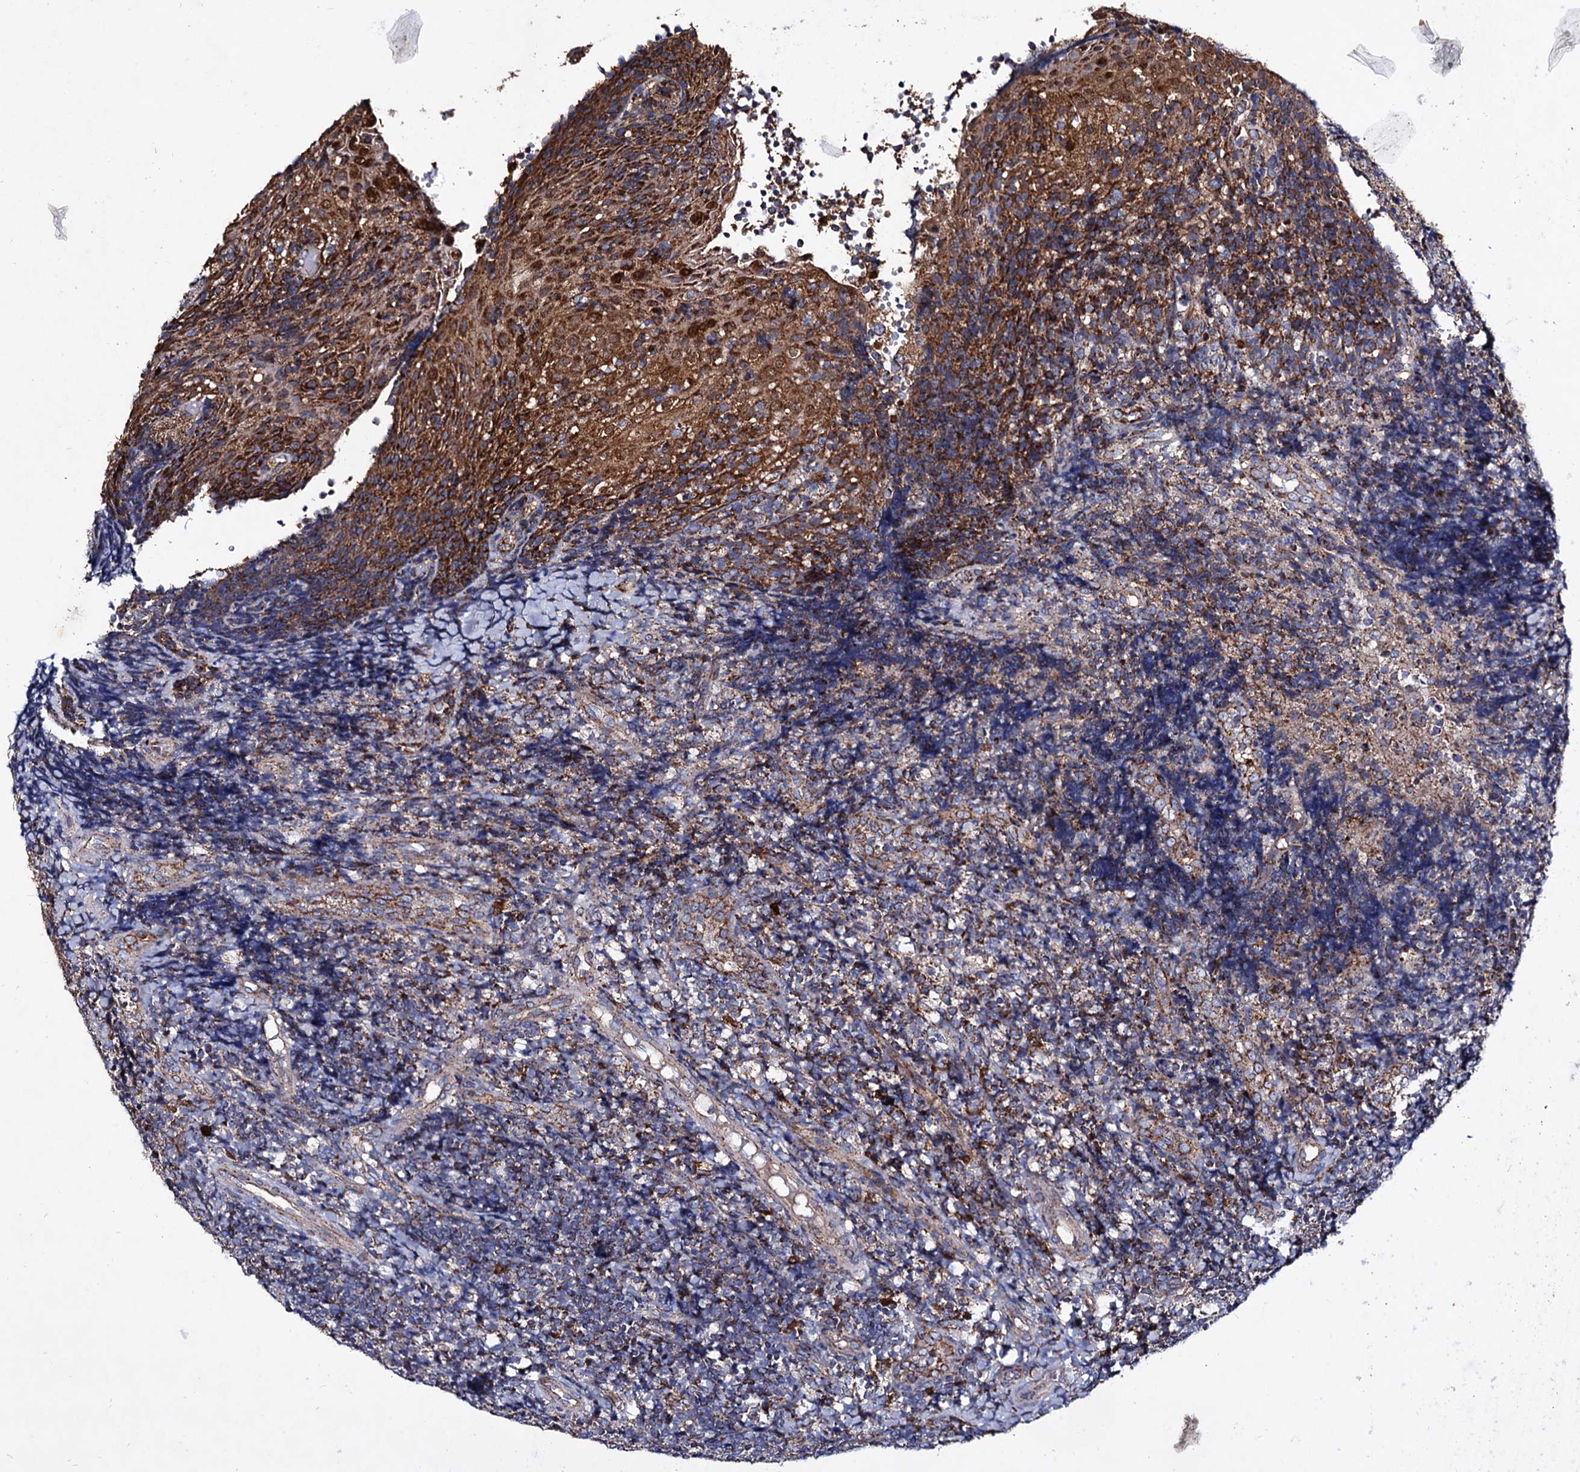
{"staining": {"intensity": "moderate", "quantity": ">75%", "location": "cytoplasmic/membranous"}, "tissue": "tonsil", "cell_type": "Germinal center cells", "image_type": "normal", "snomed": [{"axis": "morphology", "description": "Normal tissue, NOS"}, {"axis": "topography", "description": "Tonsil"}], "caption": "Germinal center cells demonstrate medium levels of moderate cytoplasmic/membranous expression in about >75% of cells in benign human tonsil.", "gene": "ACAD9", "patient": {"sex": "female", "age": 19}}